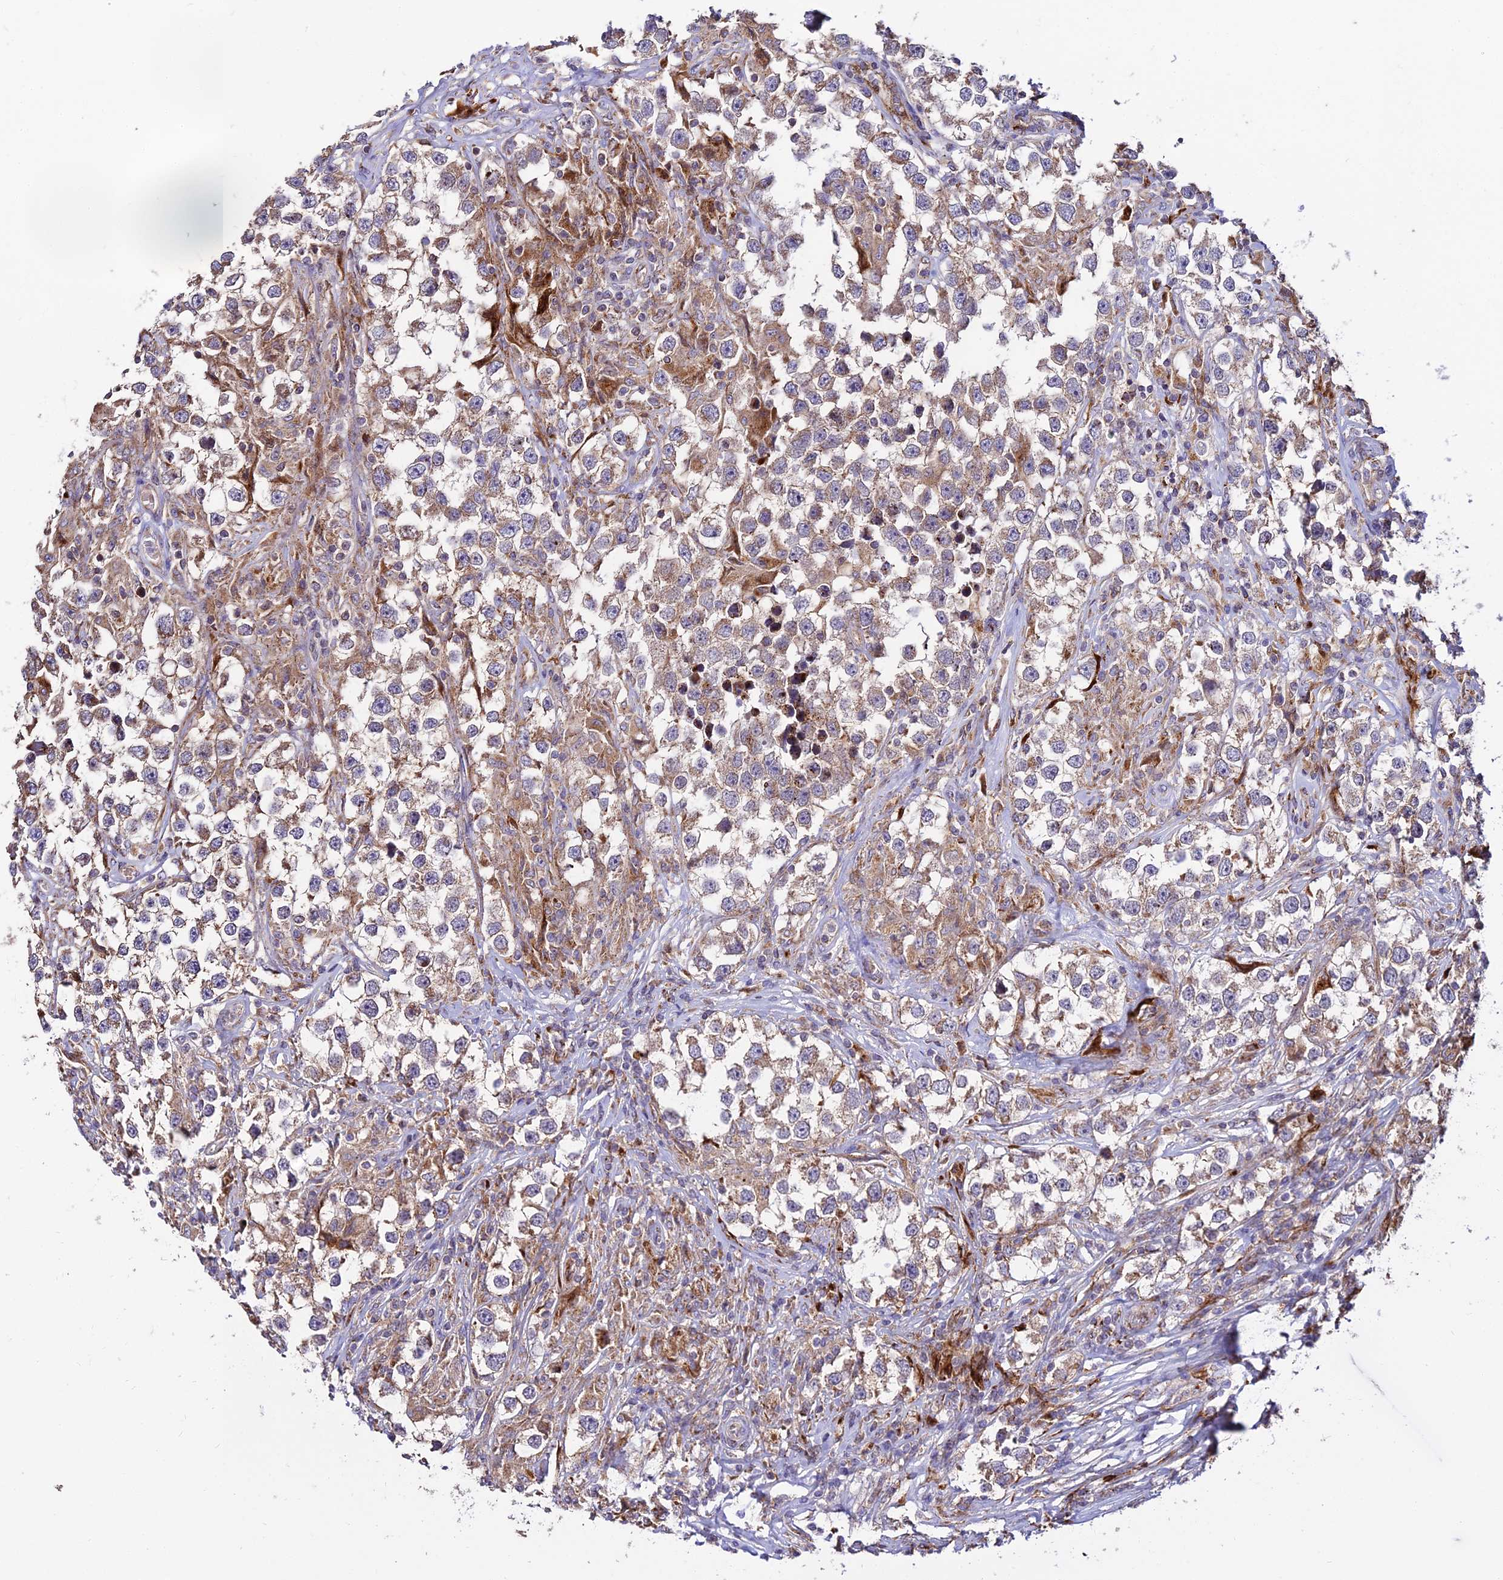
{"staining": {"intensity": "weak", "quantity": "25%-75%", "location": "cytoplasmic/membranous"}, "tissue": "testis cancer", "cell_type": "Tumor cells", "image_type": "cancer", "snomed": [{"axis": "morphology", "description": "Seminoma, NOS"}, {"axis": "topography", "description": "Testis"}], "caption": "Tumor cells demonstrate low levels of weak cytoplasmic/membranous positivity in approximately 25%-75% of cells in testis cancer. The staining was performed using DAB (3,3'-diaminobenzidine), with brown indicating positive protein expression. Nuclei are stained blue with hematoxylin.", "gene": "PEX19", "patient": {"sex": "male", "age": 46}}